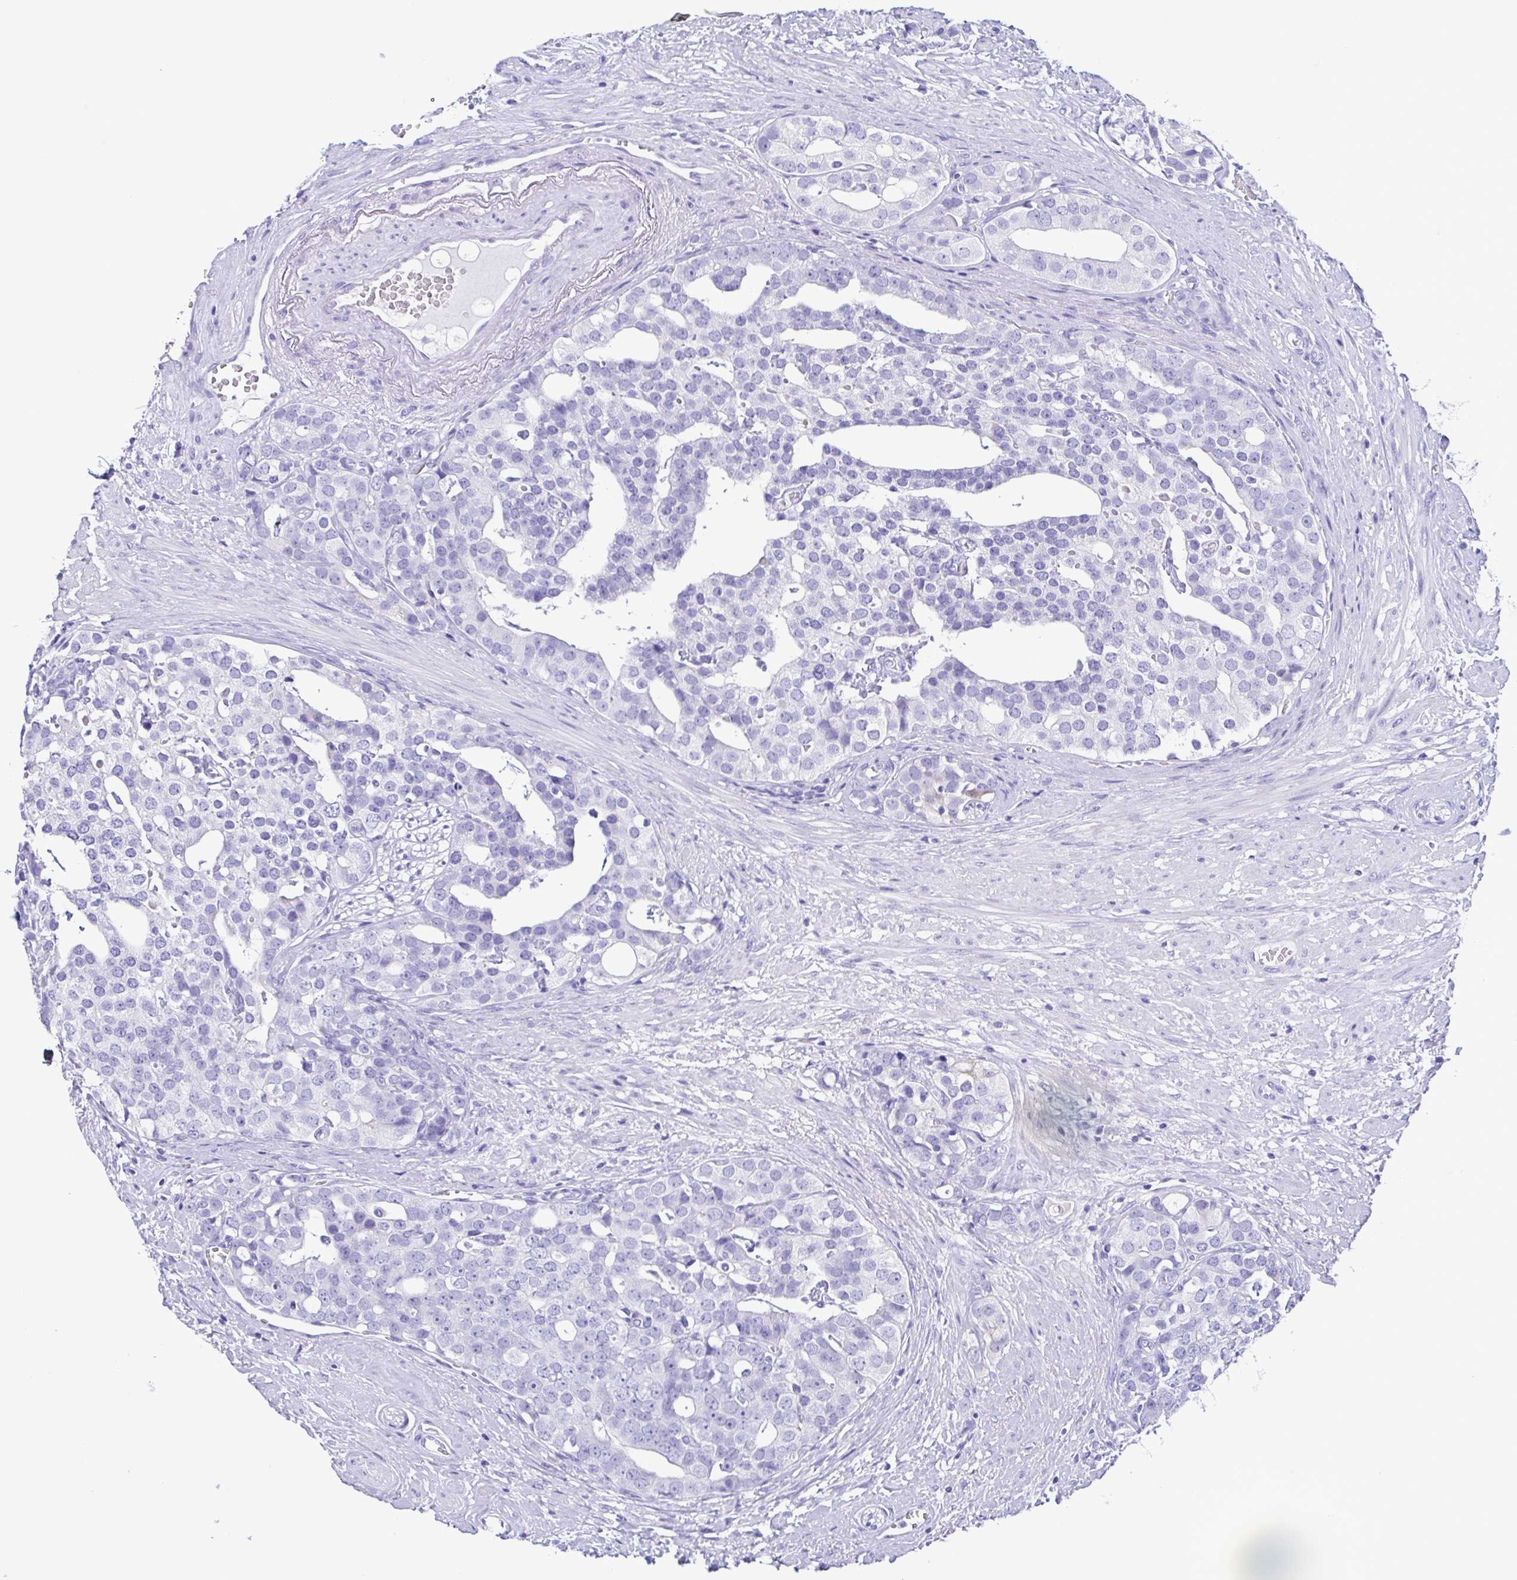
{"staining": {"intensity": "negative", "quantity": "none", "location": "none"}, "tissue": "prostate cancer", "cell_type": "Tumor cells", "image_type": "cancer", "snomed": [{"axis": "morphology", "description": "Adenocarcinoma, High grade"}, {"axis": "topography", "description": "Prostate"}], "caption": "Image shows no significant protein expression in tumor cells of prostate cancer (adenocarcinoma (high-grade)).", "gene": "TSPY2", "patient": {"sex": "male", "age": 71}}